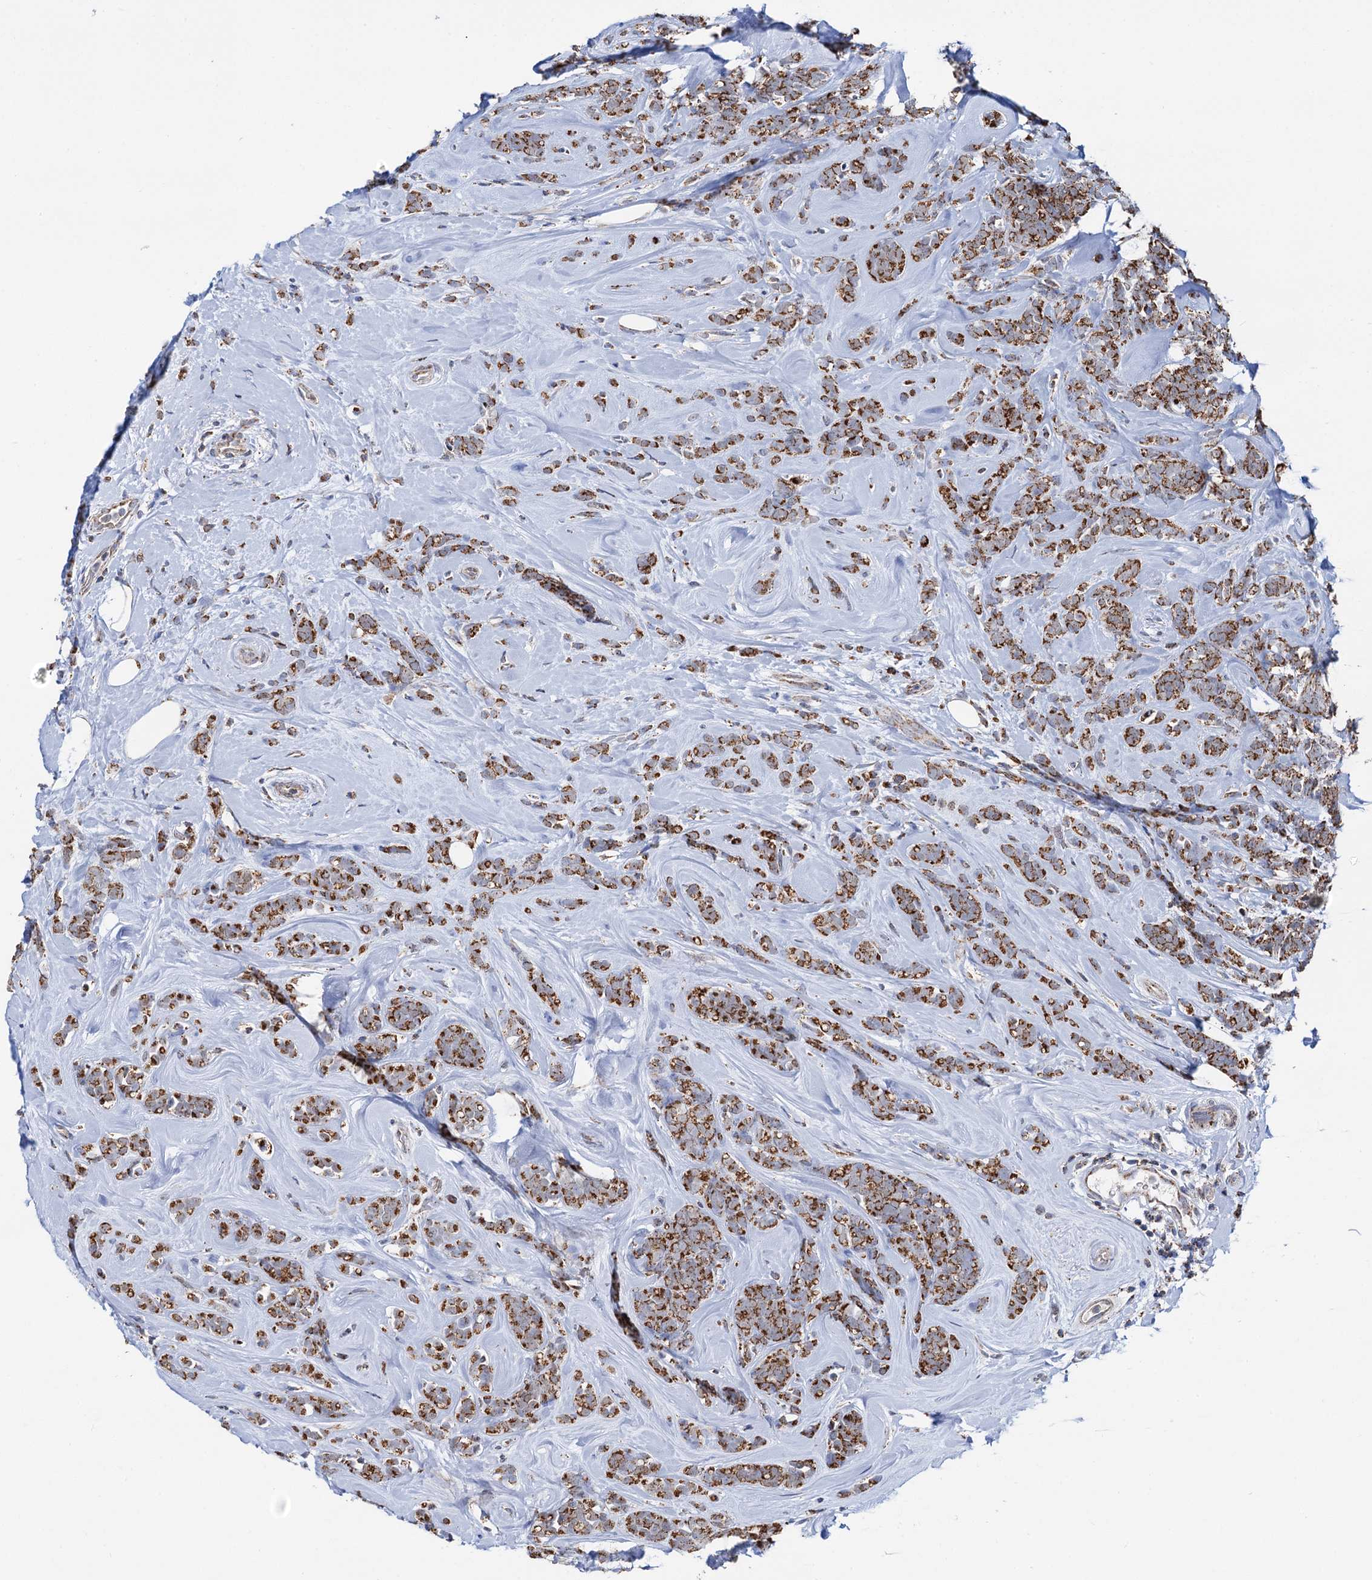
{"staining": {"intensity": "strong", "quantity": ">75%", "location": "cytoplasmic/membranous"}, "tissue": "breast cancer", "cell_type": "Tumor cells", "image_type": "cancer", "snomed": [{"axis": "morphology", "description": "Lobular carcinoma"}, {"axis": "topography", "description": "Breast"}], "caption": "IHC (DAB (3,3'-diaminobenzidine)) staining of breast lobular carcinoma reveals strong cytoplasmic/membranous protein expression in about >75% of tumor cells. The staining was performed using DAB (3,3'-diaminobenzidine) to visualize the protein expression in brown, while the nuclei were stained in blue with hematoxylin (Magnification: 20x).", "gene": "C2CD3", "patient": {"sex": "female", "age": 58}}